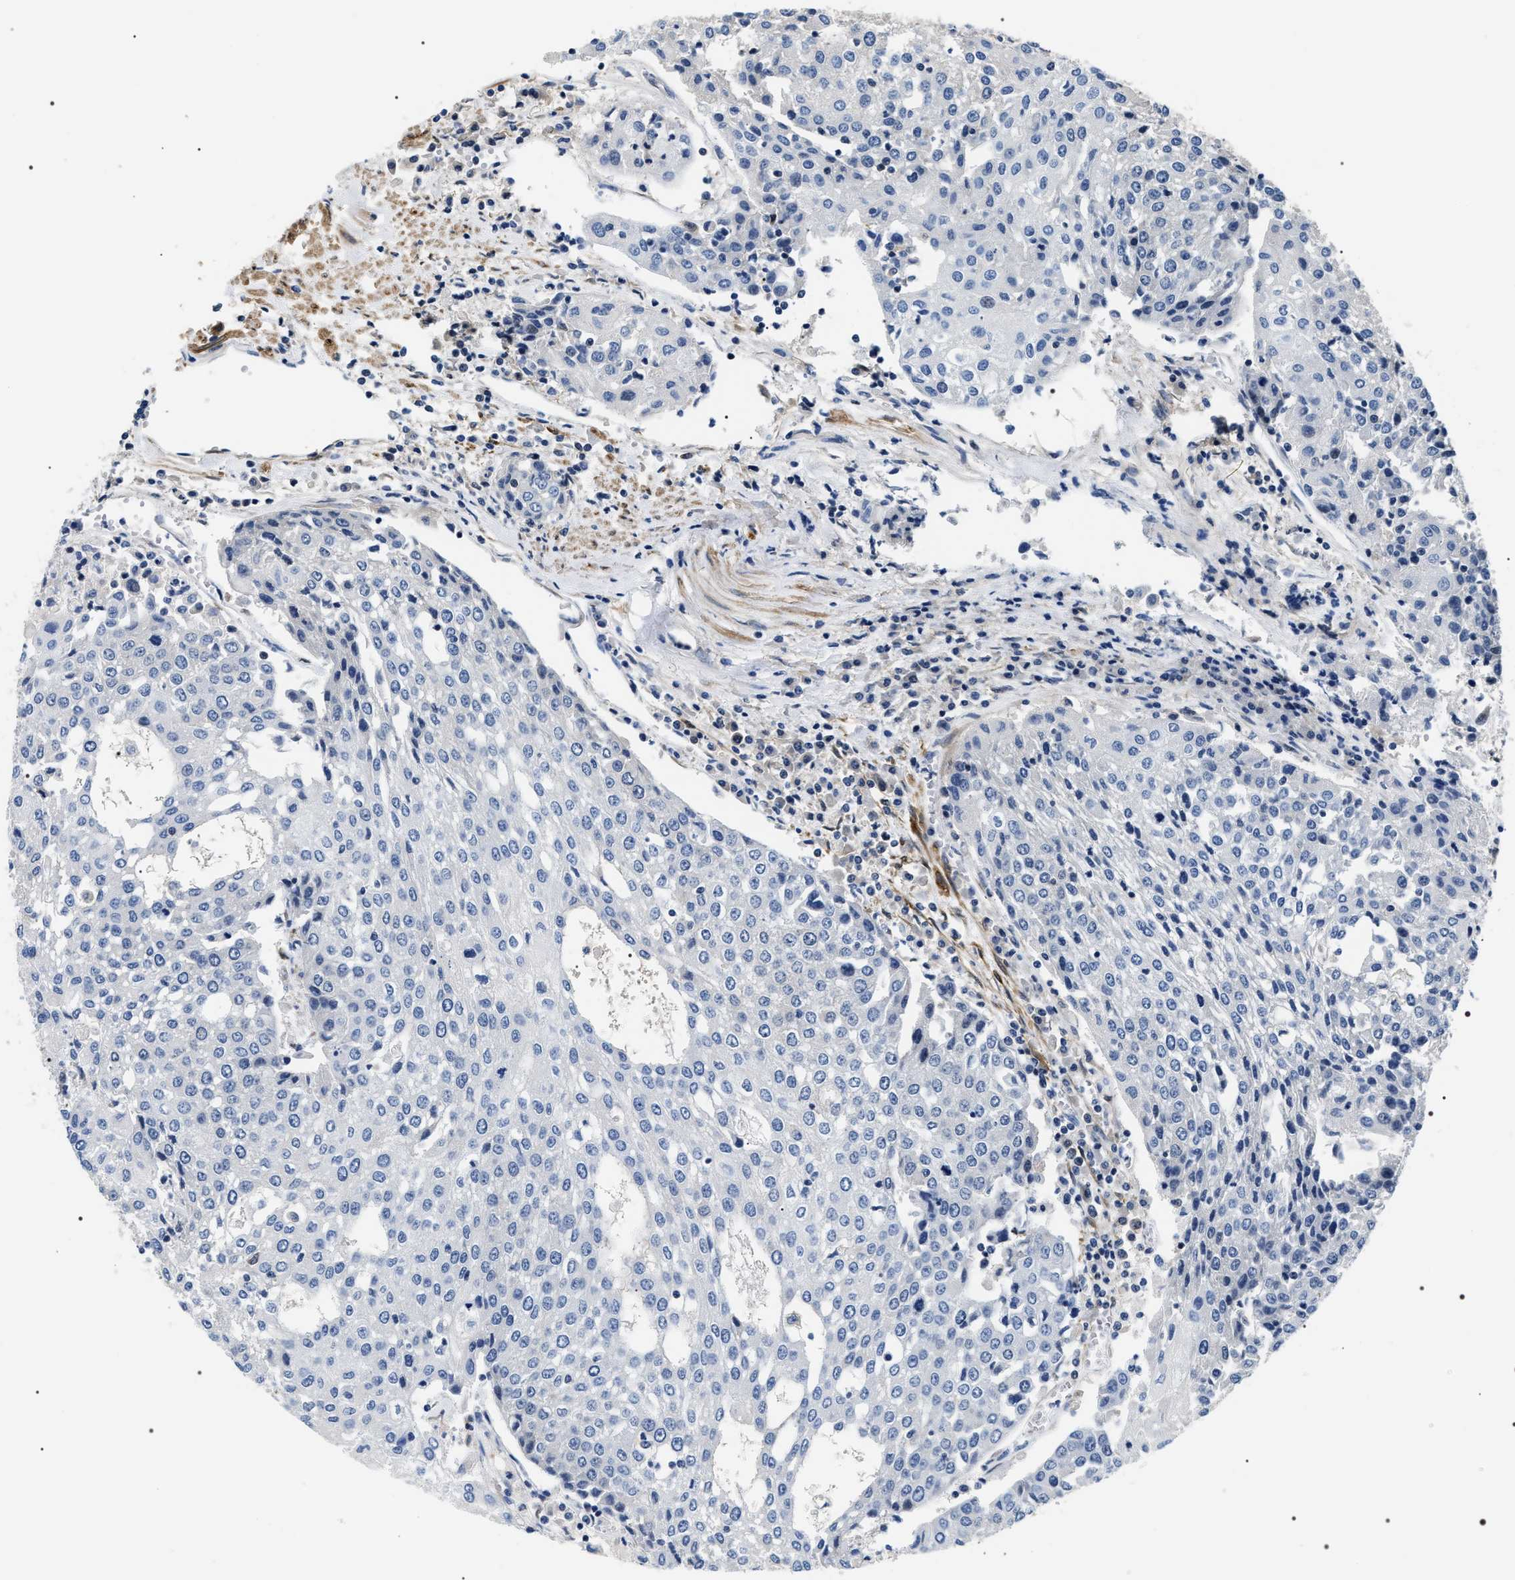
{"staining": {"intensity": "negative", "quantity": "none", "location": "none"}, "tissue": "urothelial cancer", "cell_type": "Tumor cells", "image_type": "cancer", "snomed": [{"axis": "morphology", "description": "Urothelial carcinoma, High grade"}, {"axis": "topography", "description": "Urinary bladder"}], "caption": "Urothelial cancer was stained to show a protein in brown. There is no significant expression in tumor cells.", "gene": "BAG2", "patient": {"sex": "female", "age": 85}}